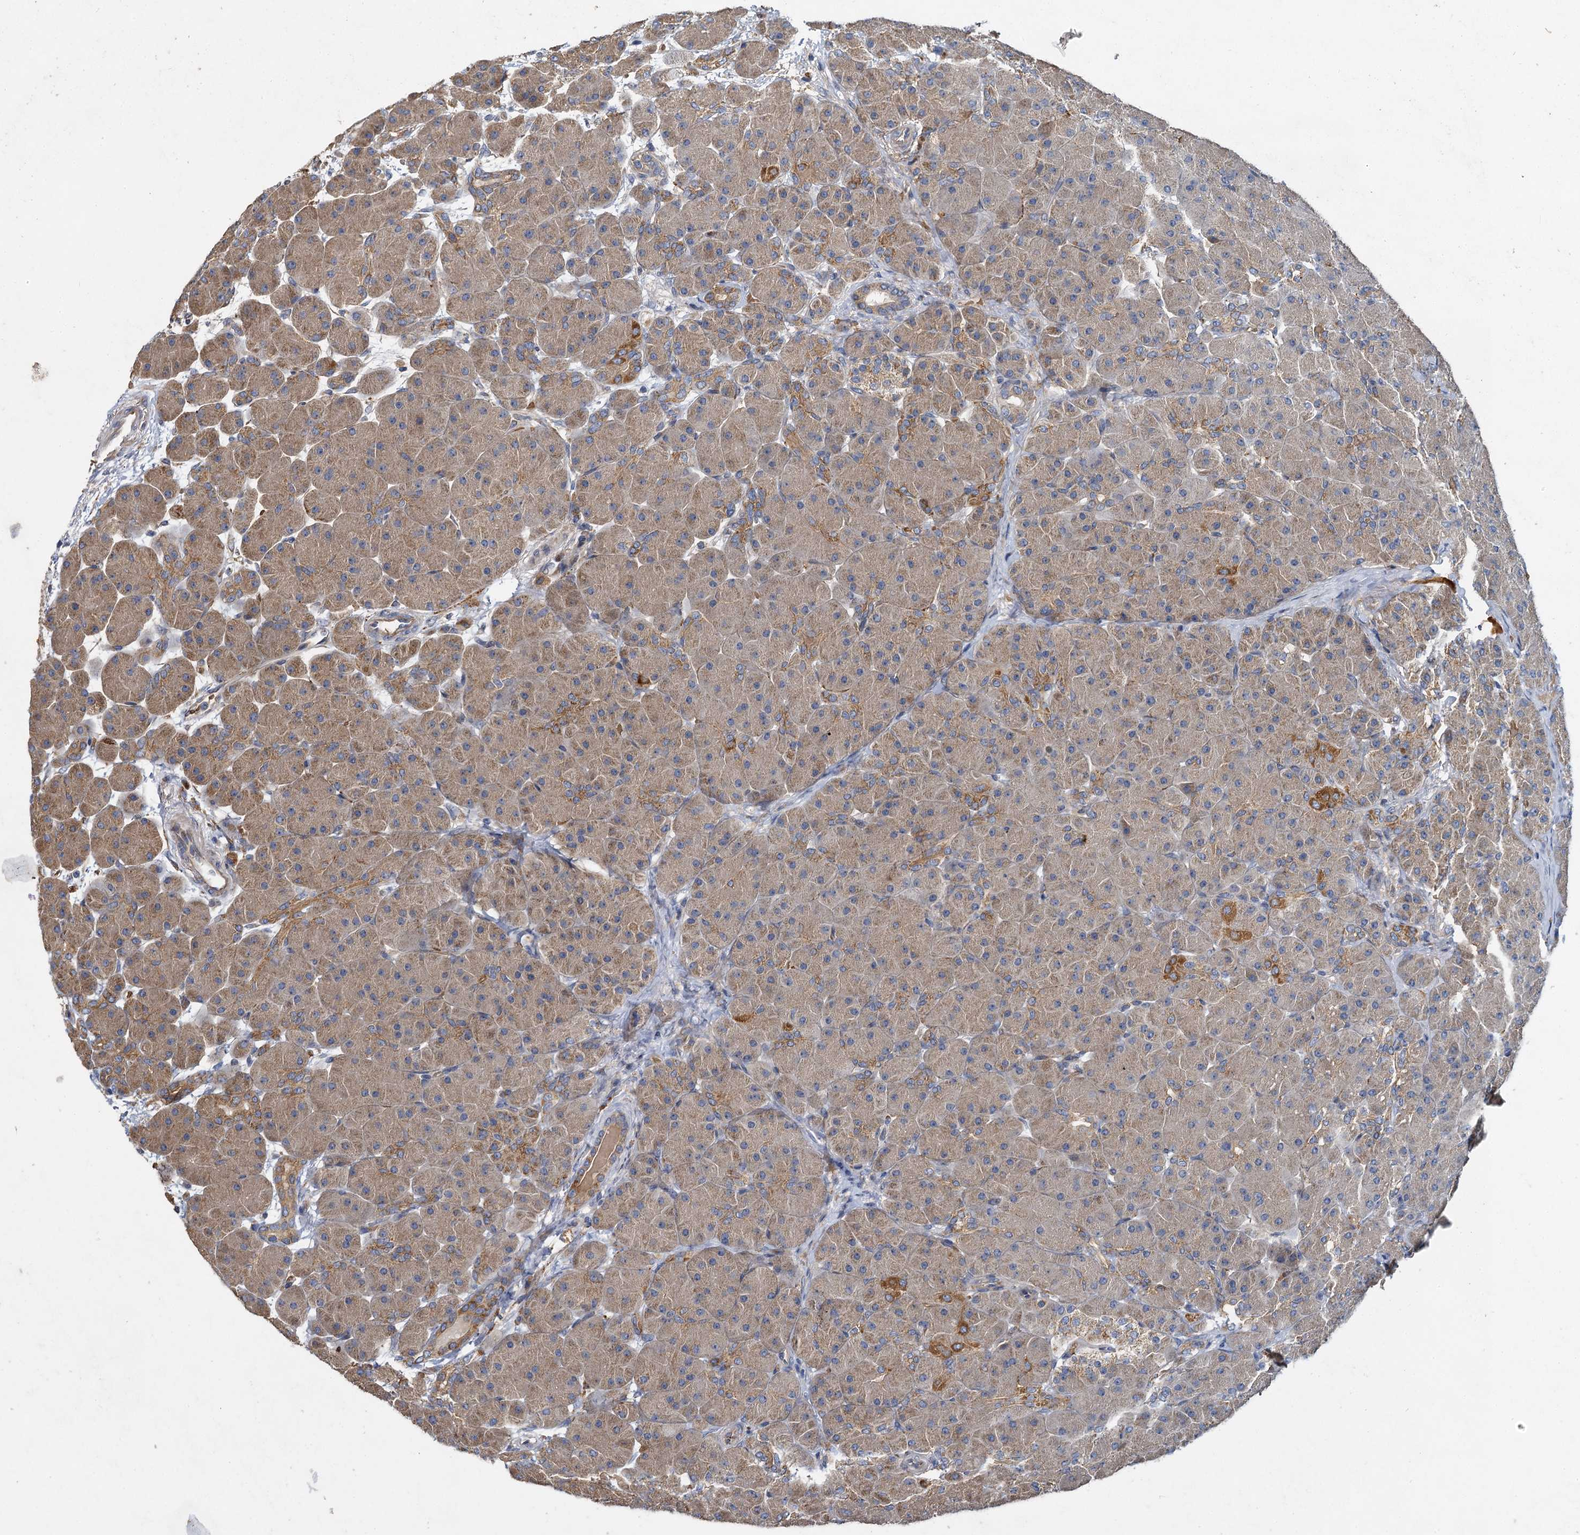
{"staining": {"intensity": "moderate", "quantity": "<25%", "location": "cytoplasmic/membranous"}, "tissue": "pancreas", "cell_type": "Exocrine glandular cells", "image_type": "normal", "snomed": [{"axis": "morphology", "description": "Normal tissue, NOS"}, {"axis": "topography", "description": "Pancreas"}], "caption": "Unremarkable pancreas shows moderate cytoplasmic/membranous staining in about <25% of exocrine glandular cells.", "gene": "BCS1L", "patient": {"sex": "male", "age": 66}}